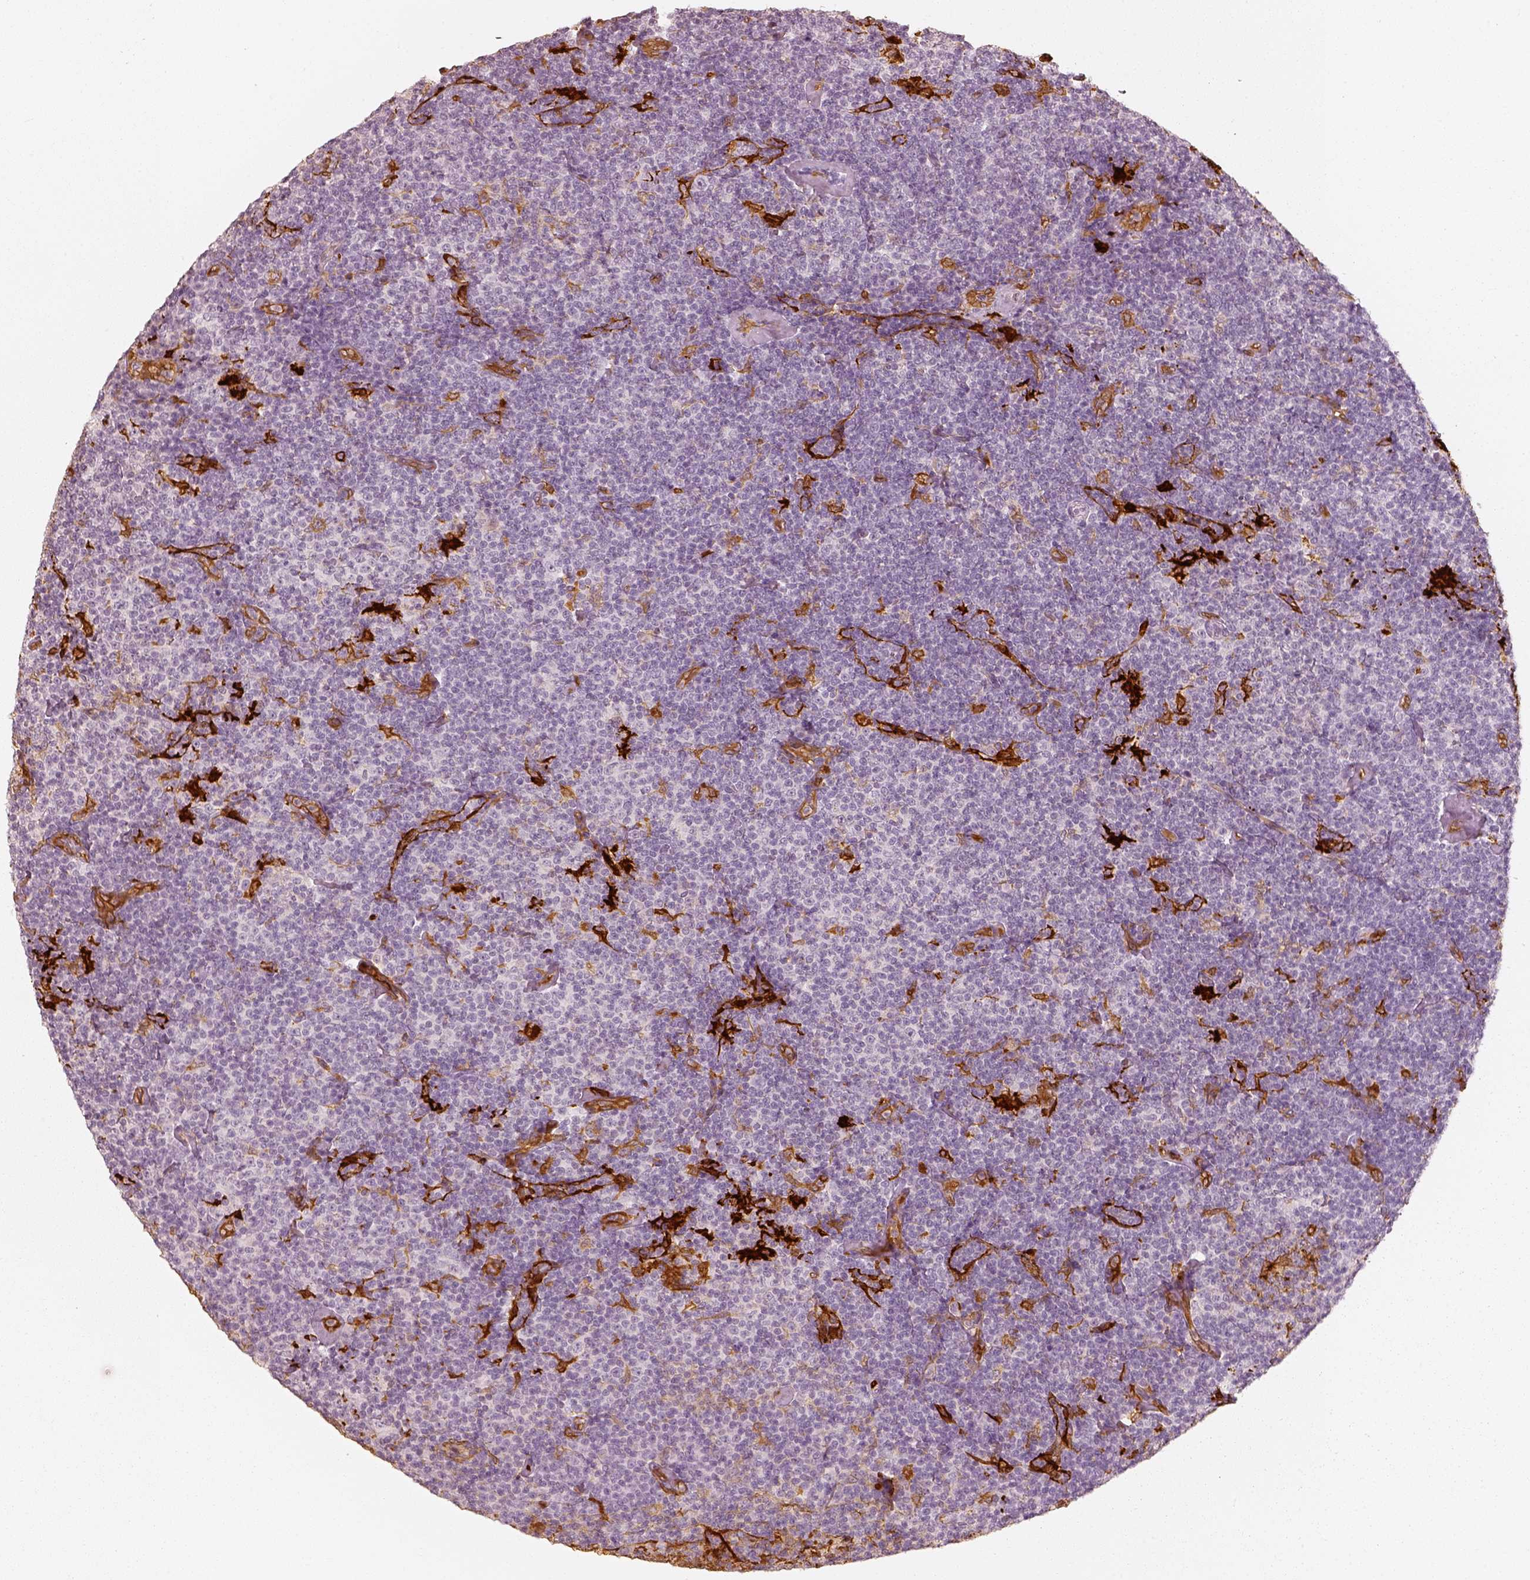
{"staining": {"intensity": "negative", "quantity": "none", "location": "none"}, "tissue": "lymphoma", "cell_type": "Tumor cells", "image_type": "cancer", "snomed": [{"axis": "morphology", "description": "Malignant lymphoma, non-Hodgkin's type, Low grade"}, {"axis": "topography", "description": "Lymph node"}], "caption": "Tumor cells show no significant protein expression in malignant lymphoma, non-Hodgkin's type (low-grade).", "gene": "FSCN1", "patient": {"sex": "male", "age": 81}}